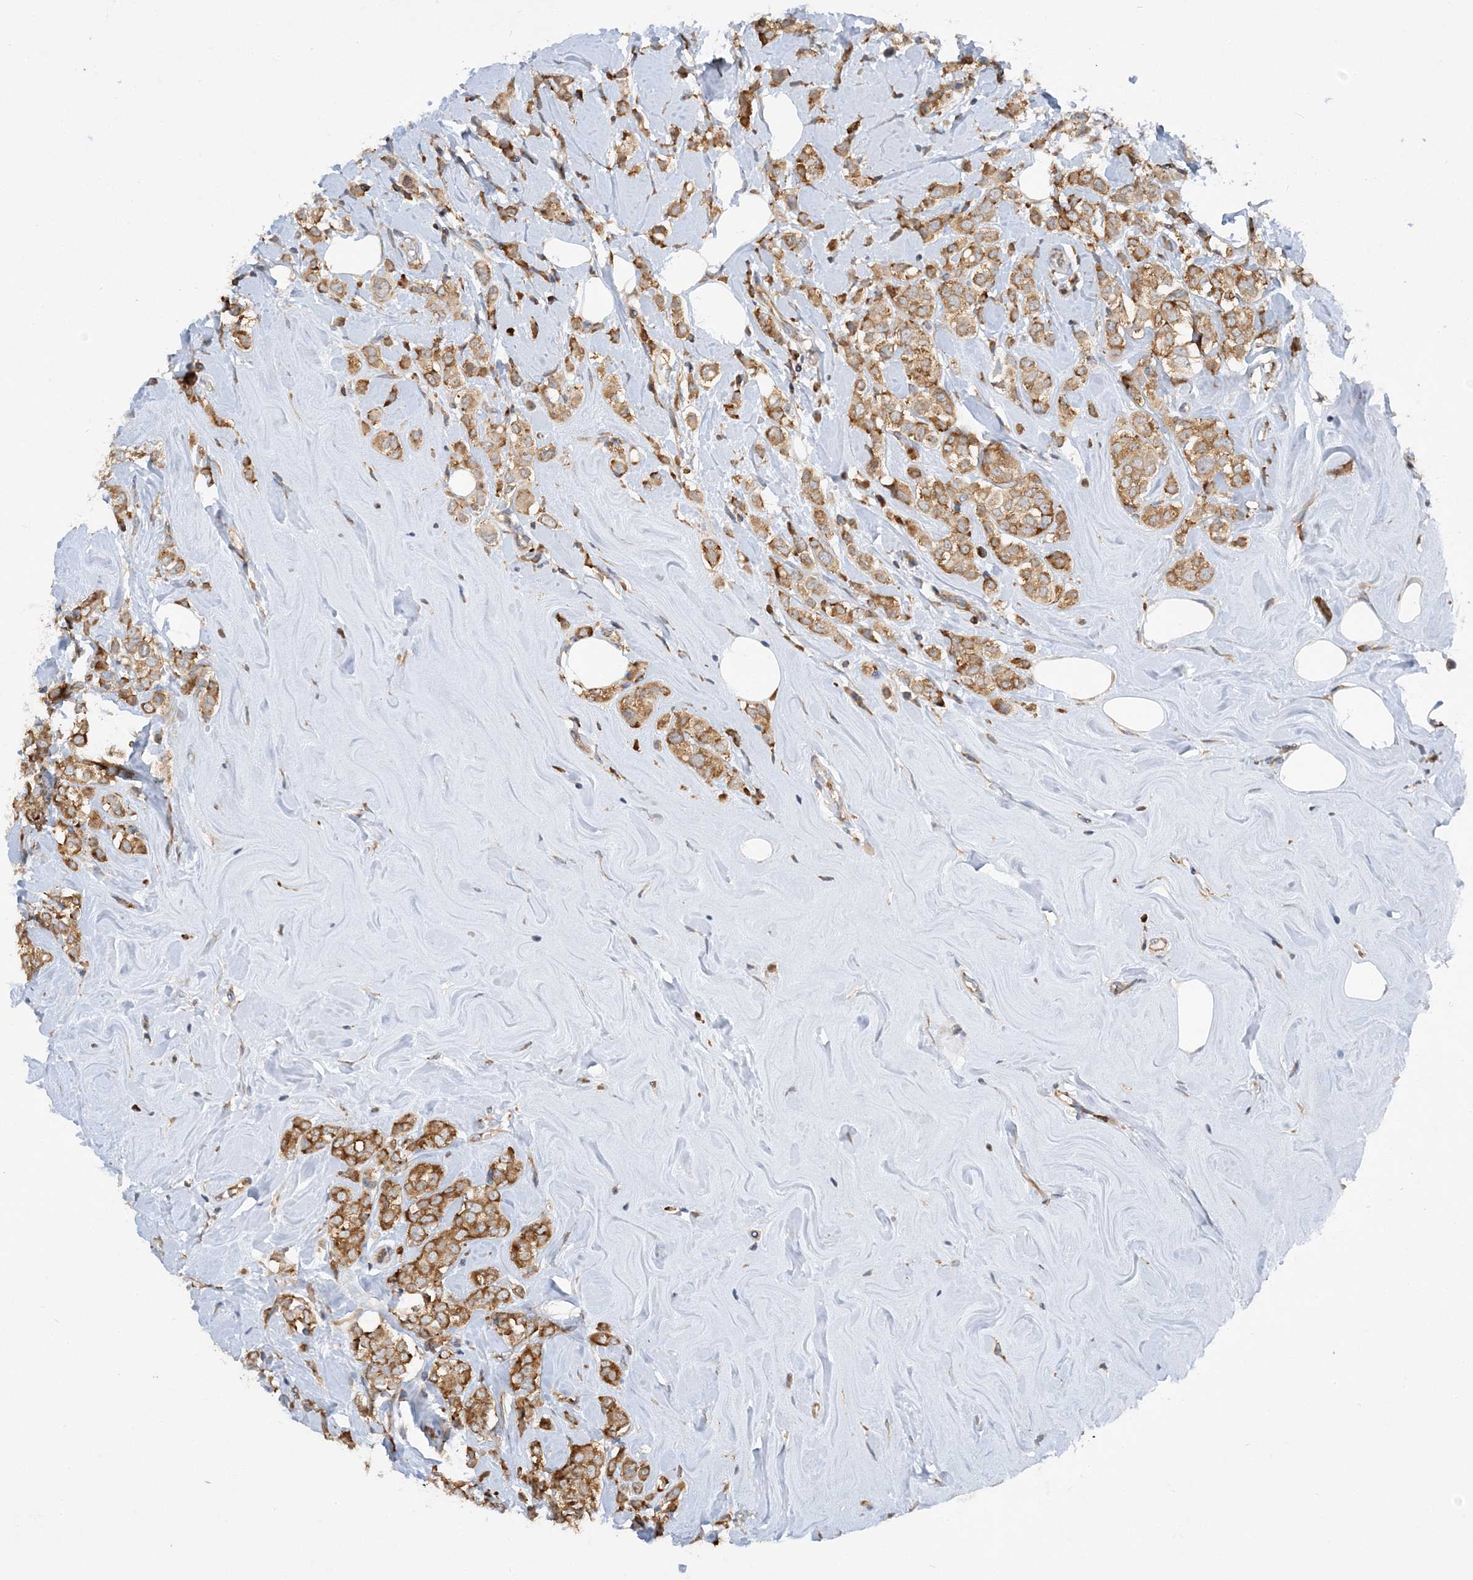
{"staining": {"intensity": "strong", "quantity": ">75%", "location": "cytoplasmic/membranous"}, "tissue": "breast cancer", "cell_type": "Tumor cells", "image_type": "cancer", "snomed": [{"axis": "morphology", "description": "Lobular carcinoma"}, {"axis": "topography", "description": "Breast"}], "caption": "Strong cytoplasmic/membranous expression for a protein is identified in approximately >75% of tumor cells of breast lobular carcinoma using immunohistochemistry.", "gene": "LARP4B", "patient": {"sex": "female", "age": 47}}